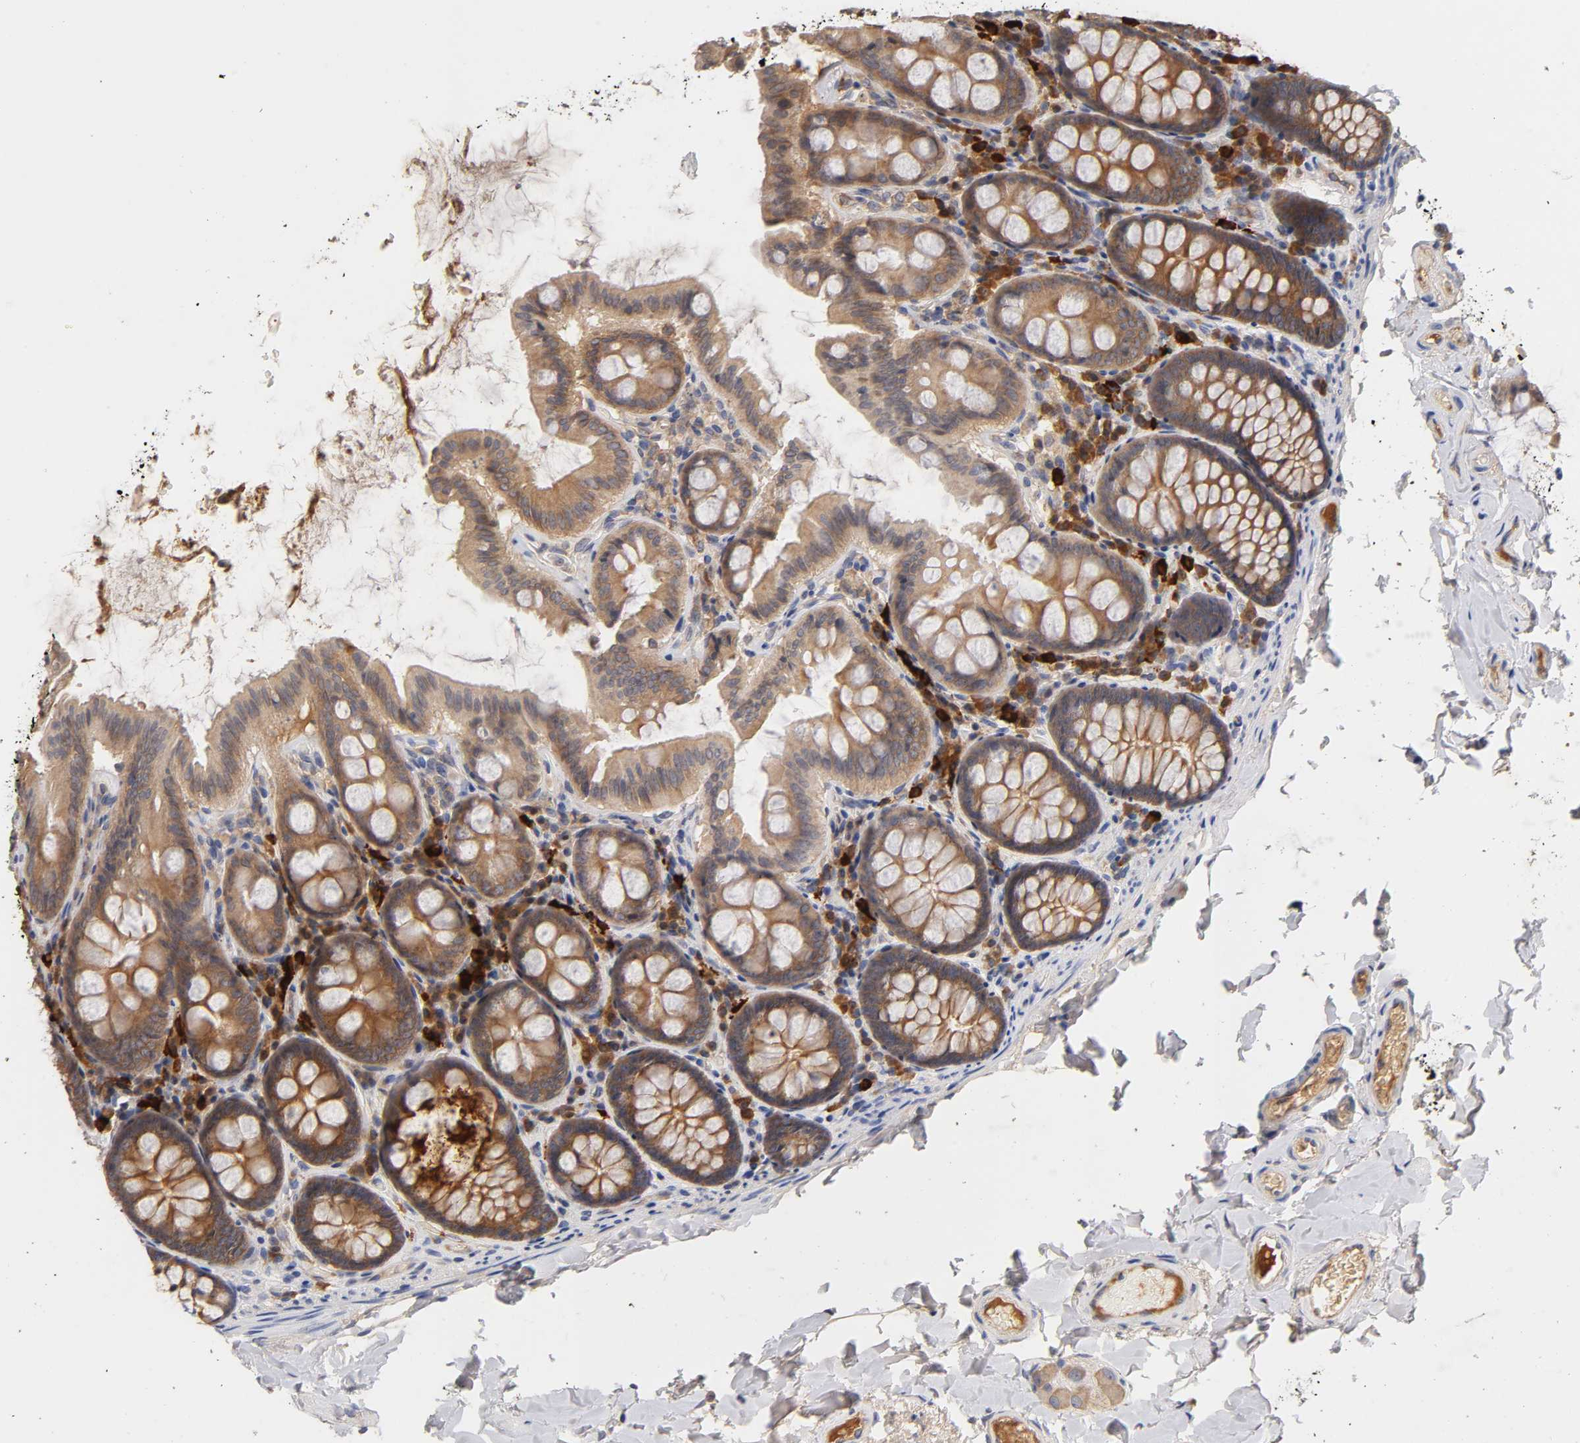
{"staining": {"intensity": "moderate", "quantity": "25%-75%", "location": "cytoplasmic/membranous"}, "tissue": "colon", "cell_type": "Endothelial cells", "image_type": "normal", "snomed": [{"axis": "morphology", "description": "Normal tissue, NOS"}, {"axis": "topography", "description": "Colon"}], "caption": "Approximately 25%-75% of endothelial cells in unremarkable human colon demonstrate moderate cytoplasmic/membranous protein staining as visualized by brown immunohistochemical staining.", "gene": "RPS29", "patient": {"sex": "female", "age": 61}}